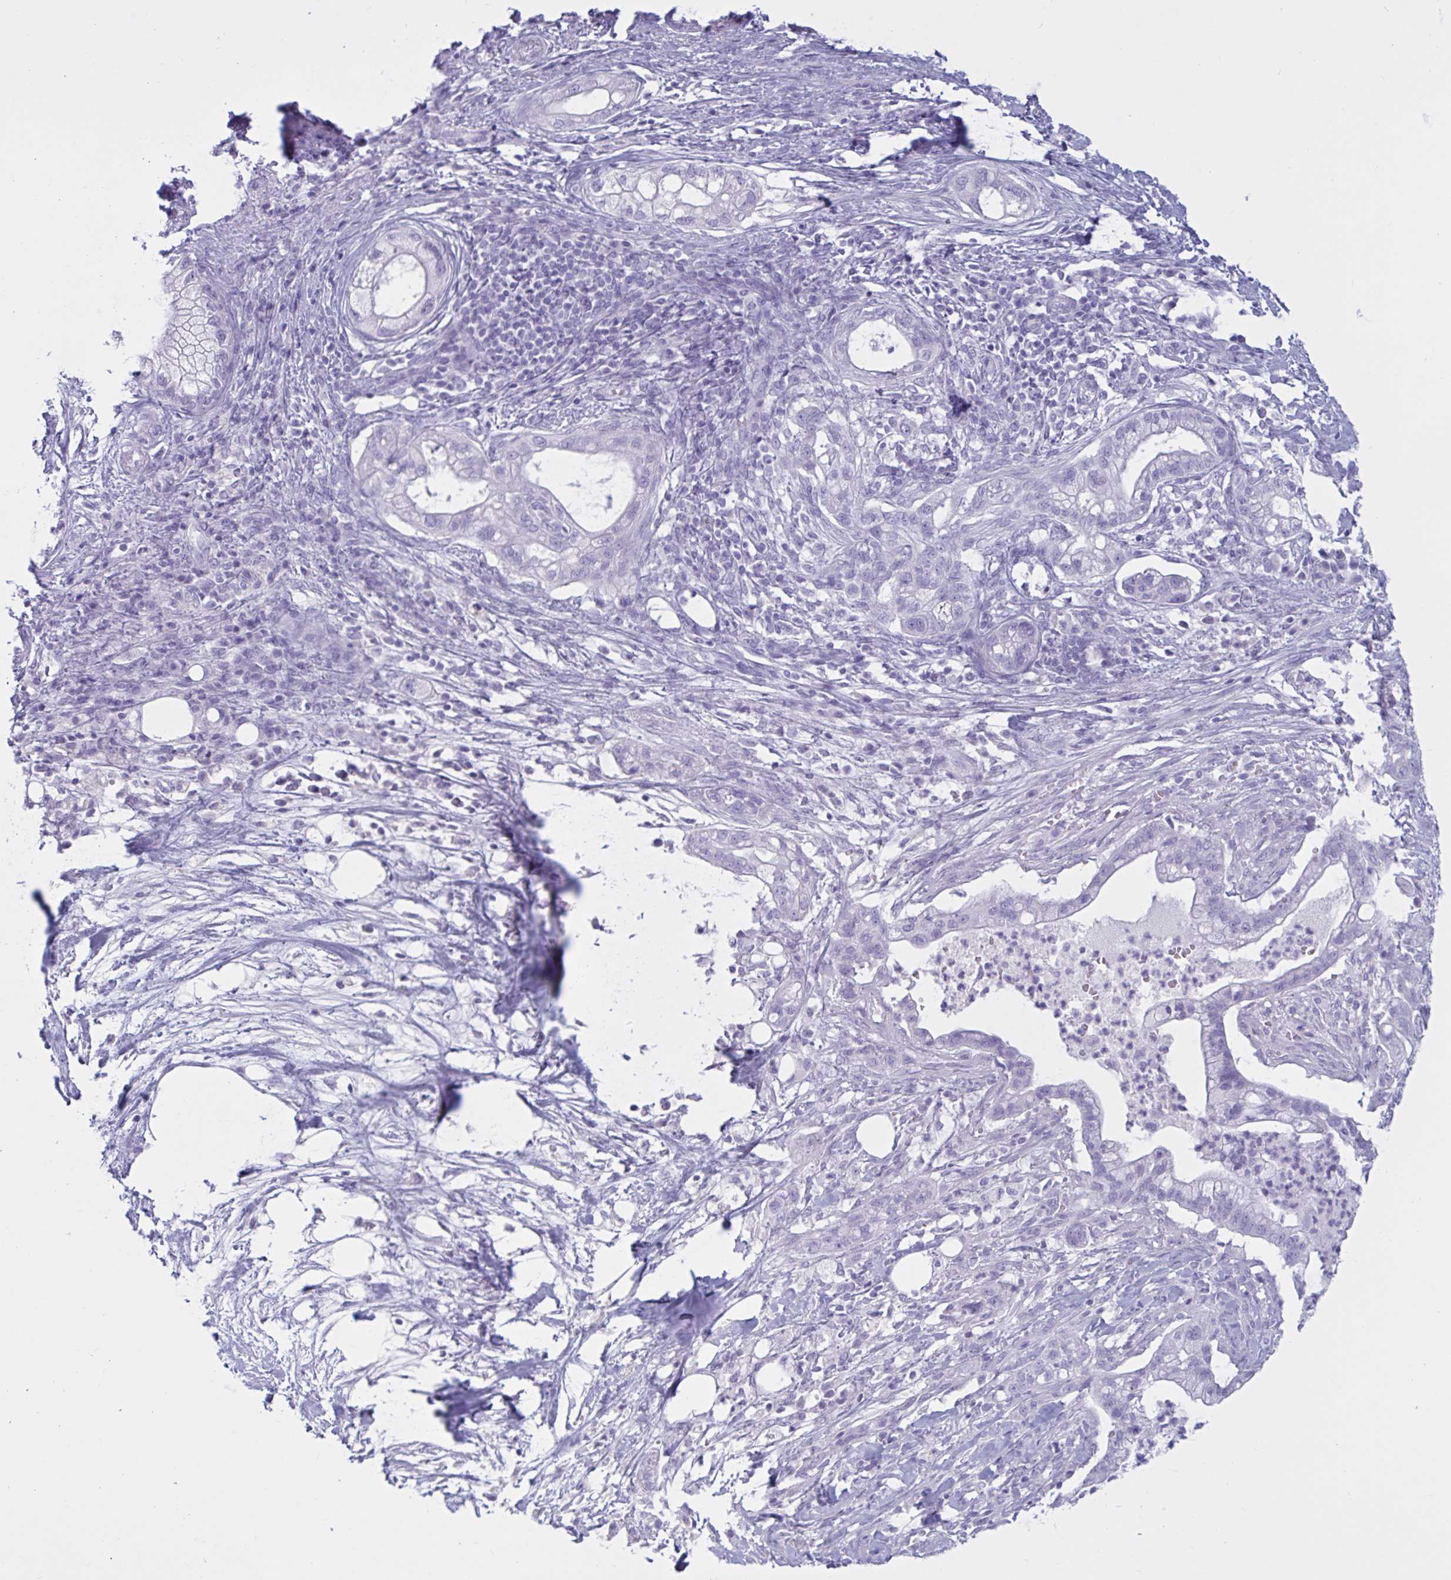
{"staining": {"intensity": "negative", "quantity": "none", "location": "none"}, "tissue": "pancreatic cancer", "cell_type": "Tumor cells", "image_type": "cancer", "snomed": [{"axis": "morphology", "description": "Adenocarcinoma, NOS"}, {"axis": "topography", "description": "Pancreas"}], "caption": "Immunohistochemical staining of adenocarcinoma (pancreatic) reveals no significant expression in tumor cells.", "gene": "BBS10", "patient": {"sex": "male", "age": 44}}